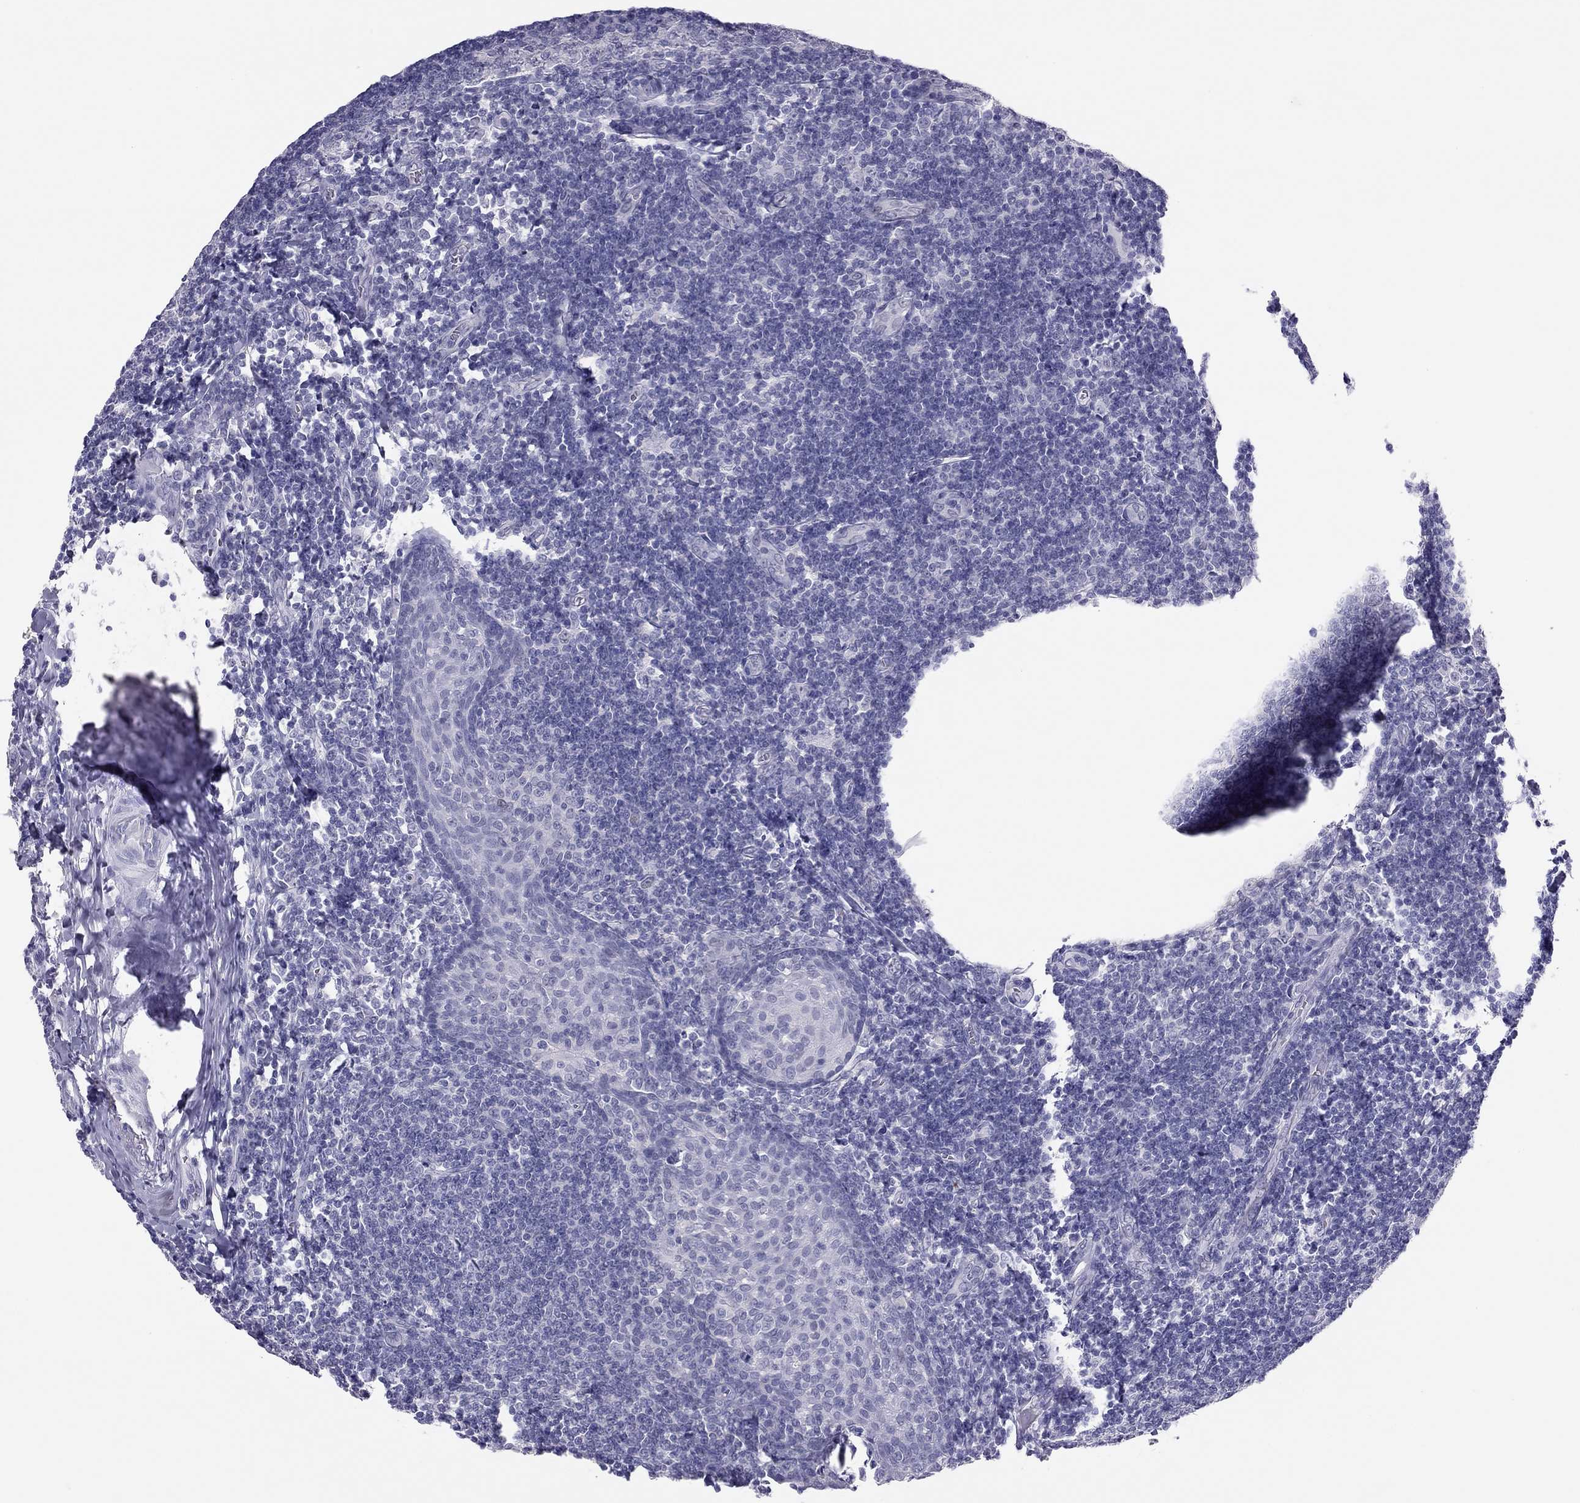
{"staining": {"intensity": "negative", "quantity": "none", "location": "none"}, "tissue": "tonsil", "cell_type": "Germinal center cells", "image_type": "normal", "snomed": [{"axis": "morphology", "description": "Normal tissue, NOS"}, {"axis": "morphology", "description": "Inflammation, NOS"}, {"axis": "topography", "description": "Tonsil"}], "caption": "Immunohistochemistry image of normal tonsil stained for a protein (brown), which demonstrates no expression in germinal center cells.", "gene": "PHOX2A", "patient": {"sex": "female", "age": 31}}